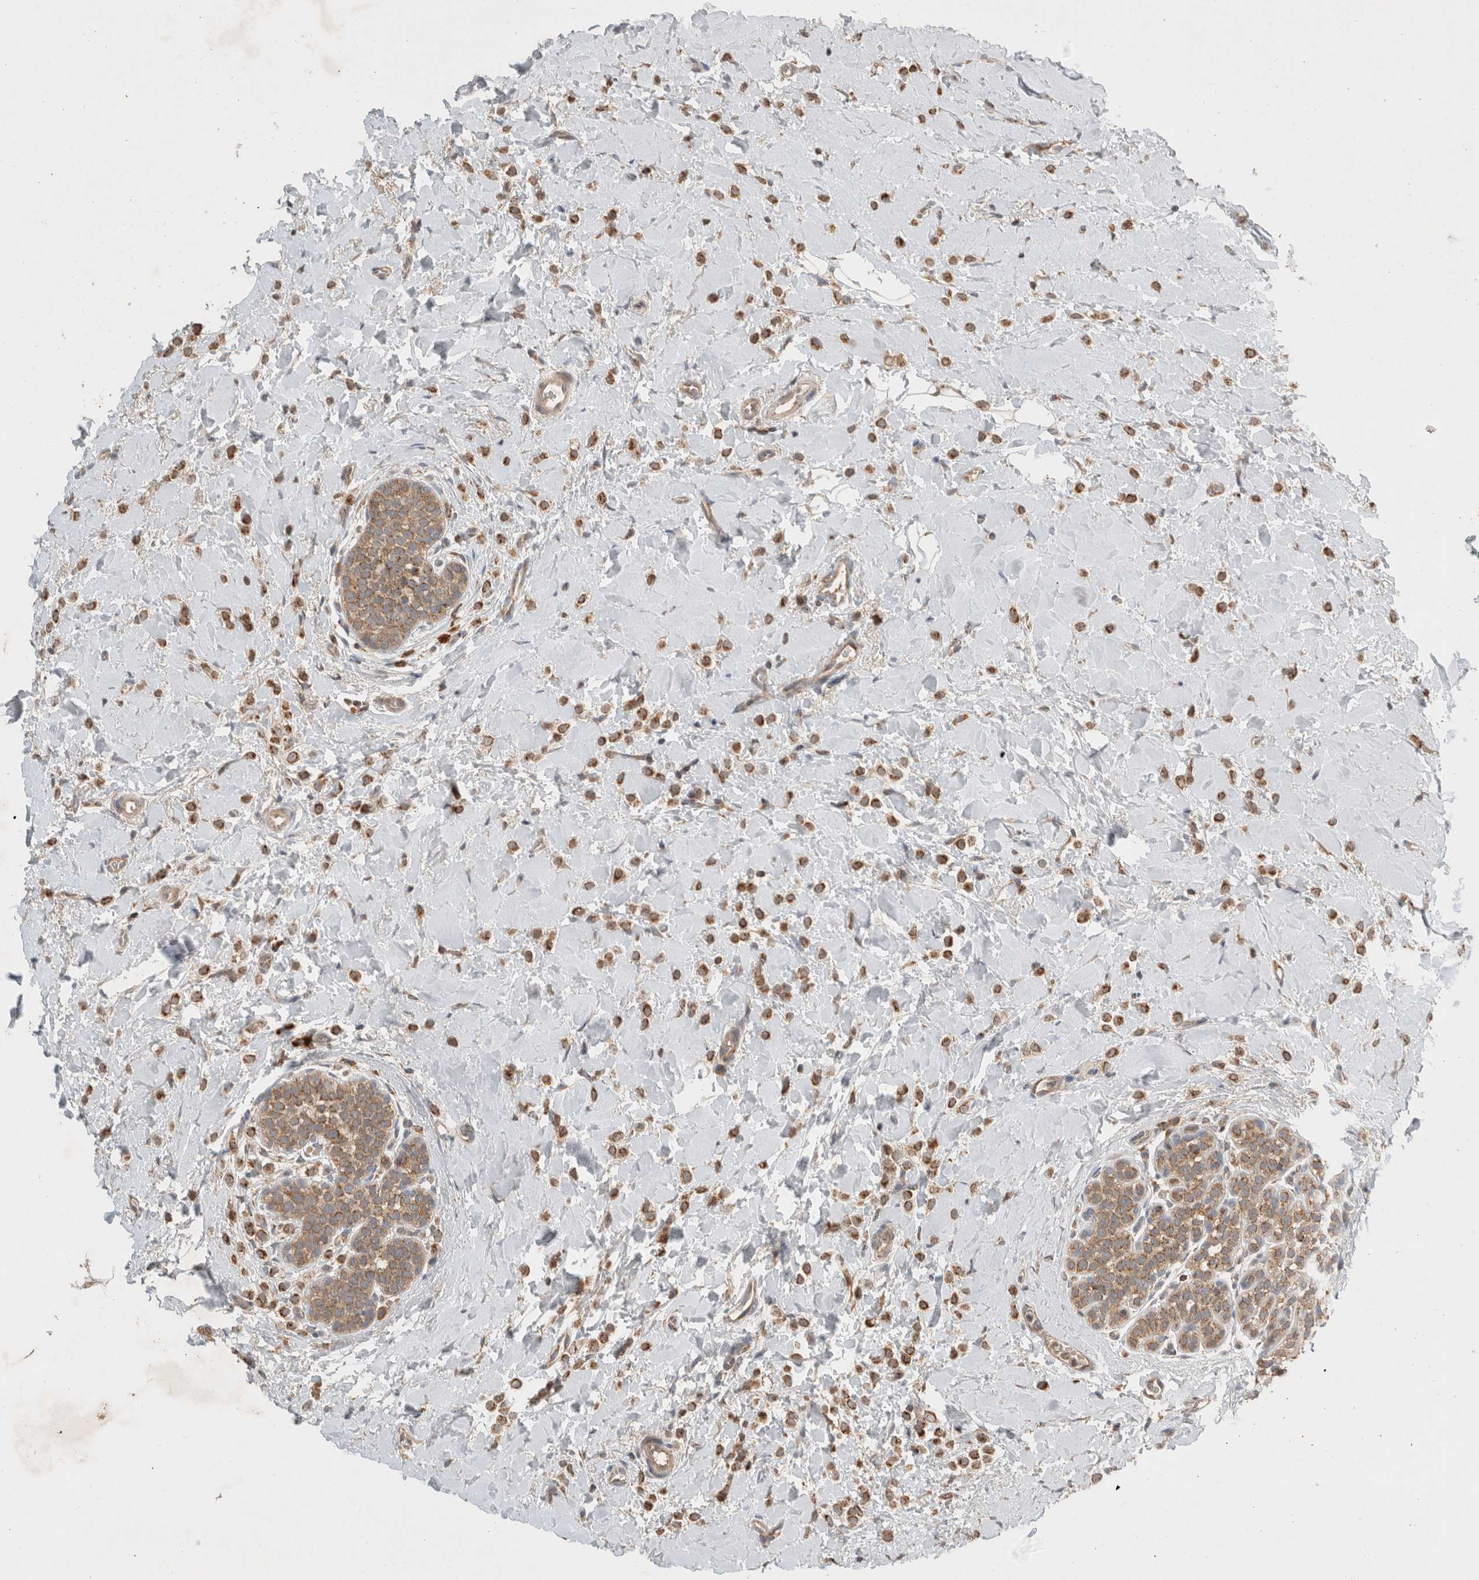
{"staining": {"intensity": "moderate", "quantity": ">75%", "location": "cytoplasmic/membranous"}, "tissue": "breast cancer", "cell_type": "Tumor cells", "image_type": "cancer", "snomed": [{"axis": "morphology", "description": "Normal tissue, NOS"}, {"axis": "morphology", "description": "Lobular carcinoma"}, {"axis": "topography", "description": "Breast"}], "caption": "Tumor cells demonstrate medium levels of moderate cytoplasmic/membranous expression in about >75% of cells in human breast cancer (lobular carcinoma).", "gene": "AMPD1", "patient": {"sex": "female", "age": 50}}